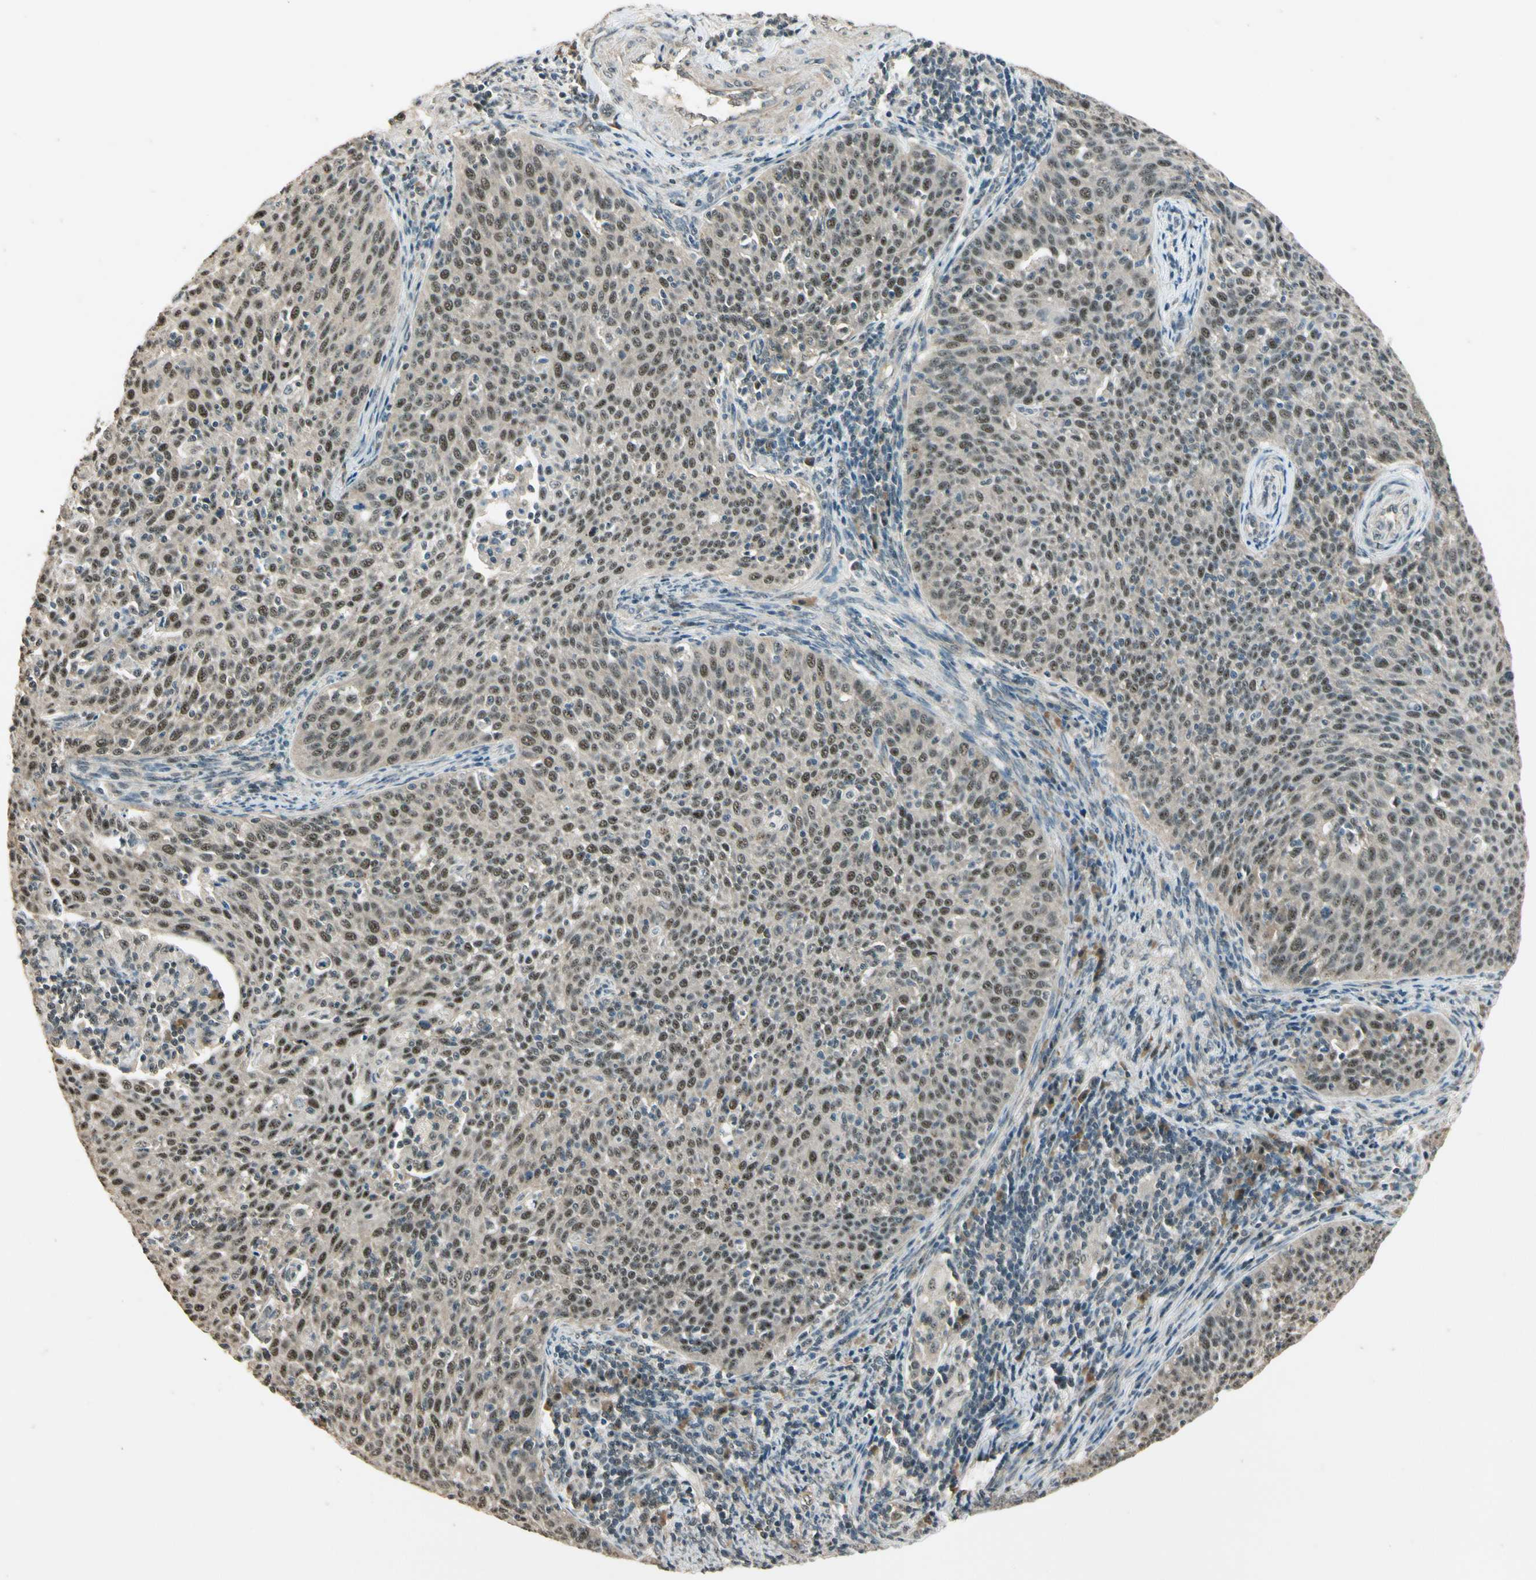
{"staining": {"intensity": "moderate", "quantity": ">75%", "location": "cytoplasmic/membranous,nuclear"}, "tissue": "cervical cancer", "cell_type": "Tumor cells", "image_type": "cancer", "snomed": [{"axis": "morphology", "description": "Squamous cell carcinoma, NOS"}, {"axis": "topography", "description": "Cervix"}], "caption": "Immunohistochemical staining of human cervical cancer demonstrates medium levels of moderate cytoplasmic/membranous and nuclear staining in approximately >75% of tumor cells.", "gene": "MCPH1", "patient": {"sex": "female", "age": 38}}